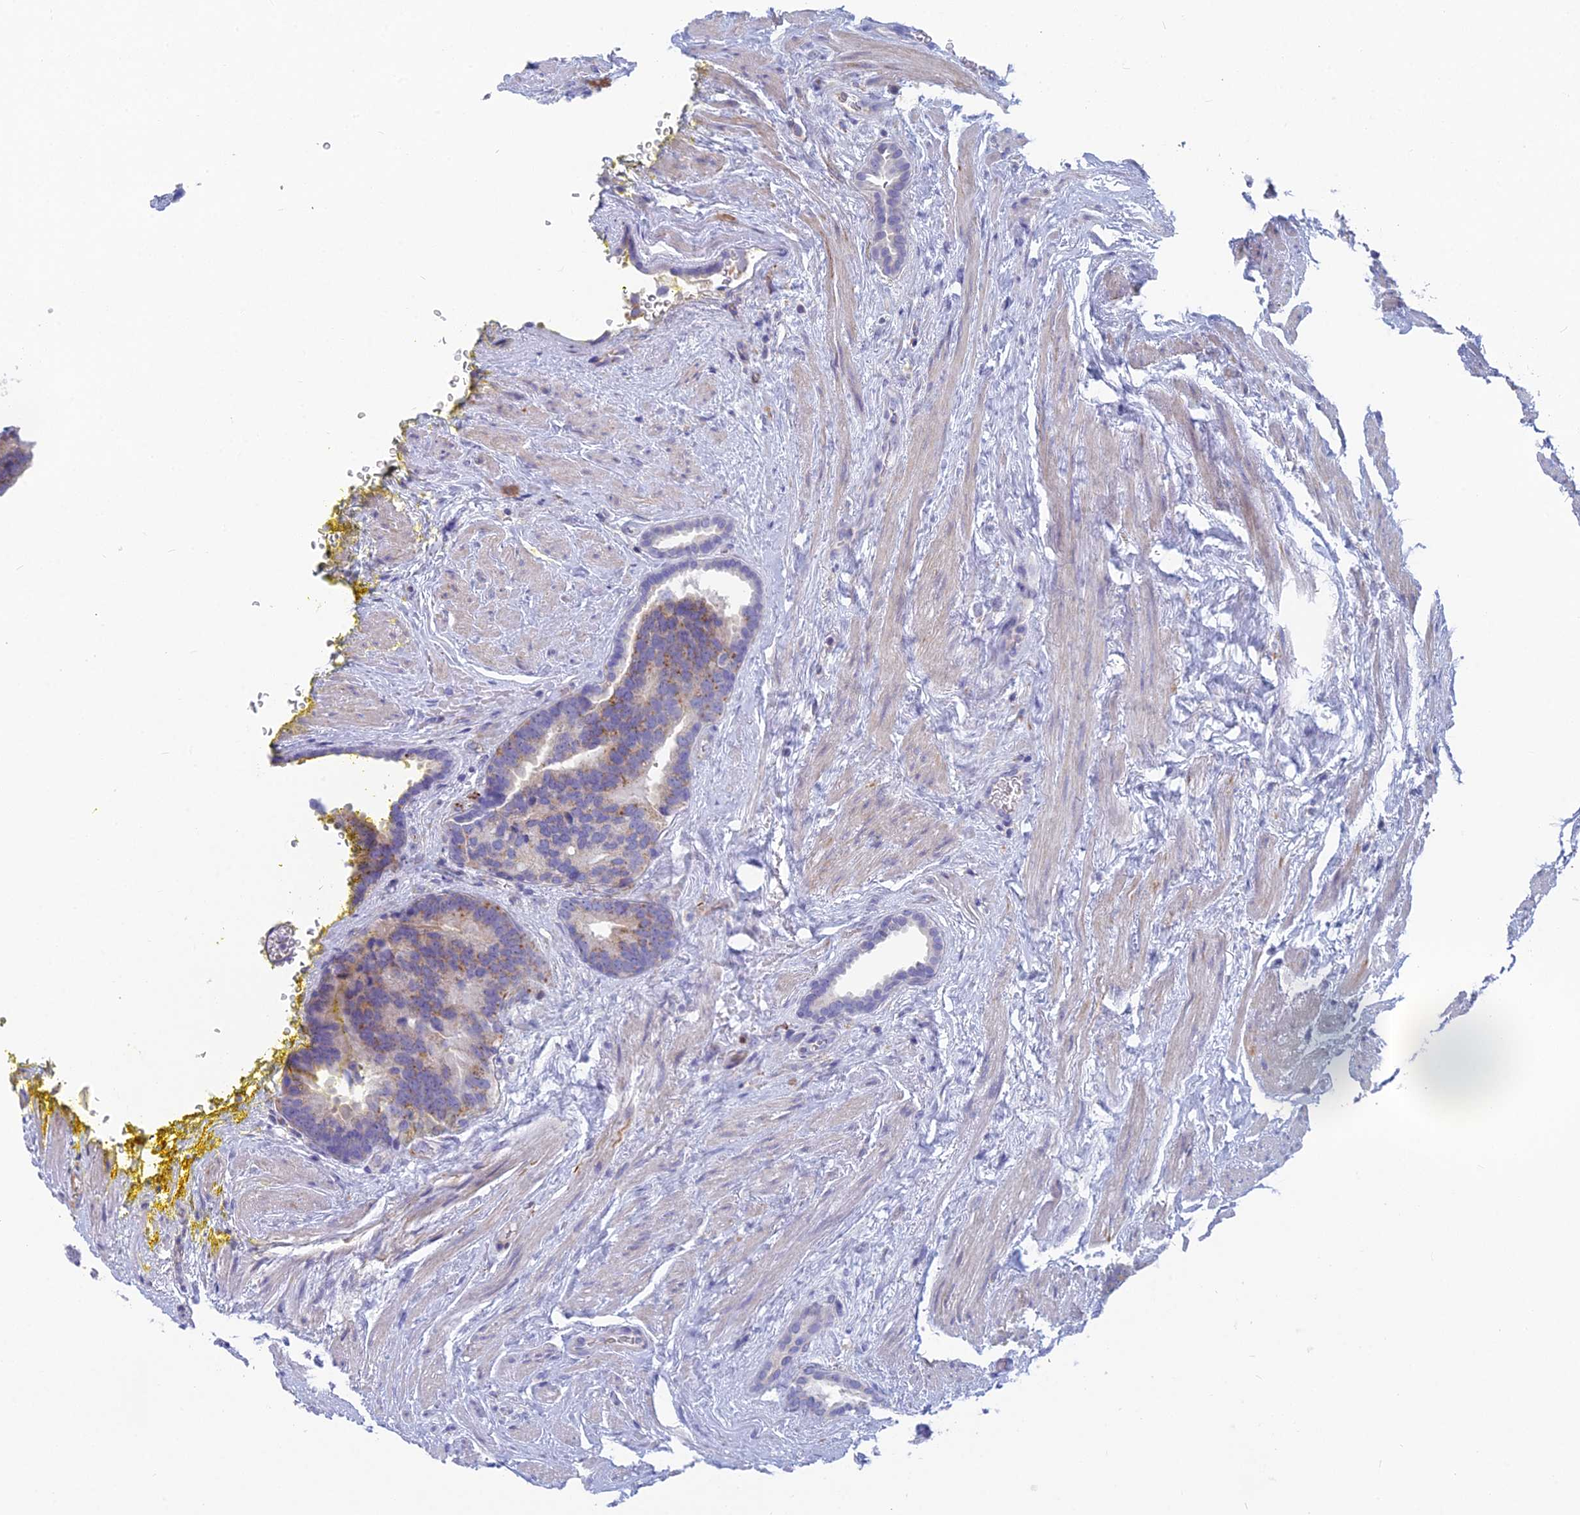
{"staining": {"intensity": "weak", "quantity": "25%-75%", "location": "cytoplasmic/membranous"}, "tissue": "prostate cancer", "cell_type": "Tumor cells", "image_type": "cancer", "snomed": [{"axis": "morphology", "description": "Adenocarcinoma, Low grade"}, {"axis": "topography", "description": "Prostate"}], "caption": "Immunohistochemistry (DAB) staining of human prostate adenocarcinoma (low-grade) displays weak cytoplasmic/membranous protein positivity in about 25%-75% of tumor cells.", "gene": "FERD3L", "patient": {"sex": "male", "age": 71}}